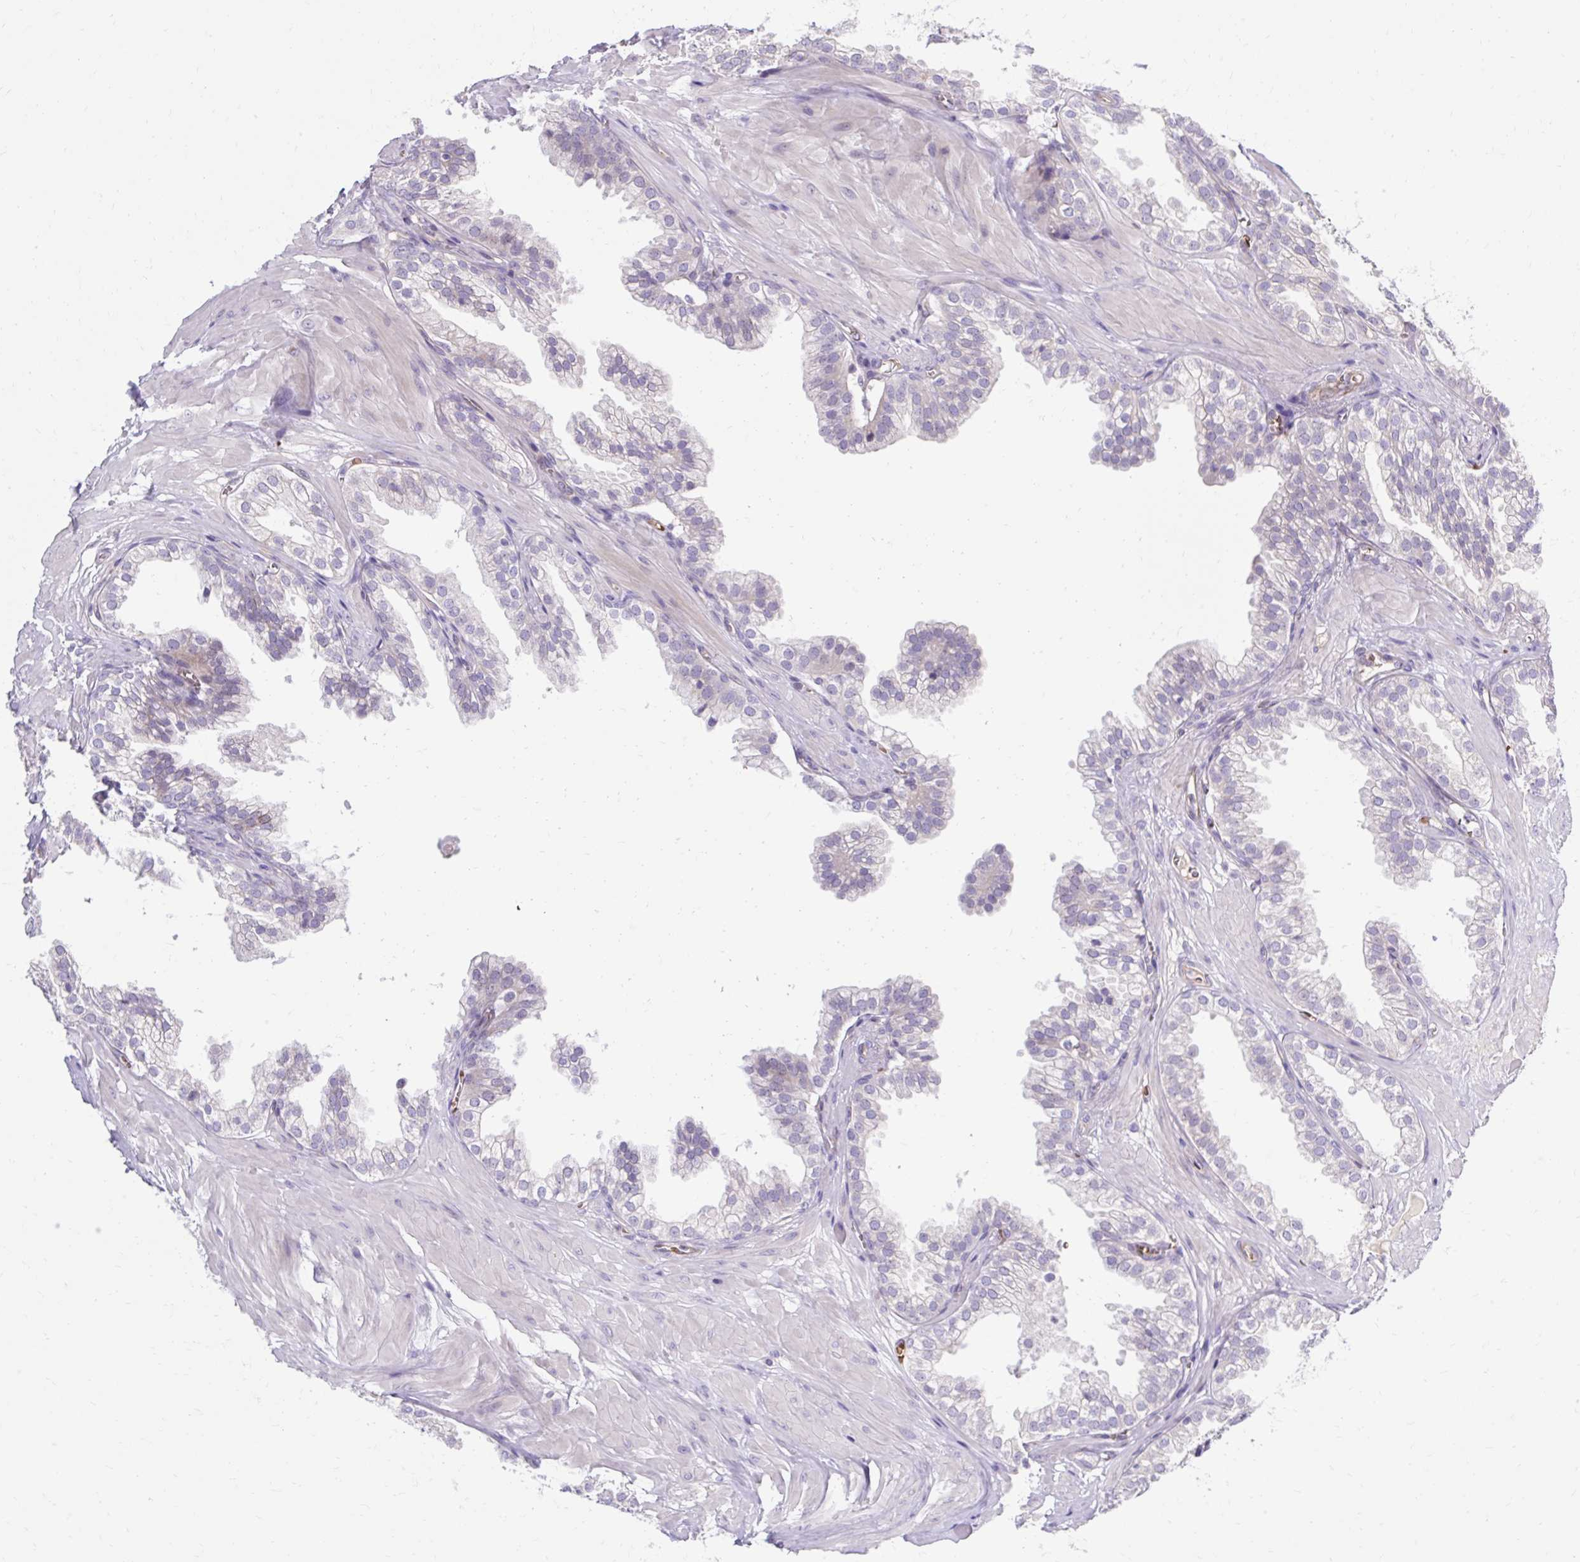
{"staining": {"intensity": "negative", "quantity": "none", "location": "none"}, "tissue": "prostate", "cell_type": "Glandular cells", "image_type": "normal", "snomed": [{"axis": "morphology", "description": "Normal tissue, NOS"}, {"axis": "topography", "description": "Prostate"}, {"axis": "topography", "description": "Peripheral nerve tissue"}], "caption": "This photomicrograph is of unremarkable prostate stained with IHC to label a protein in brown with the nuclei are counter-stained blue. There is no expression in glandular cells. Brightfield microscopy of immunohistochemistry stained with DAB (3,3'-diaminobenzidine) (brown) and hematoxylin (blue), captured at high magnification.", "gene": "USHBP1", "patient": {"sex": "male", "age": 55}}